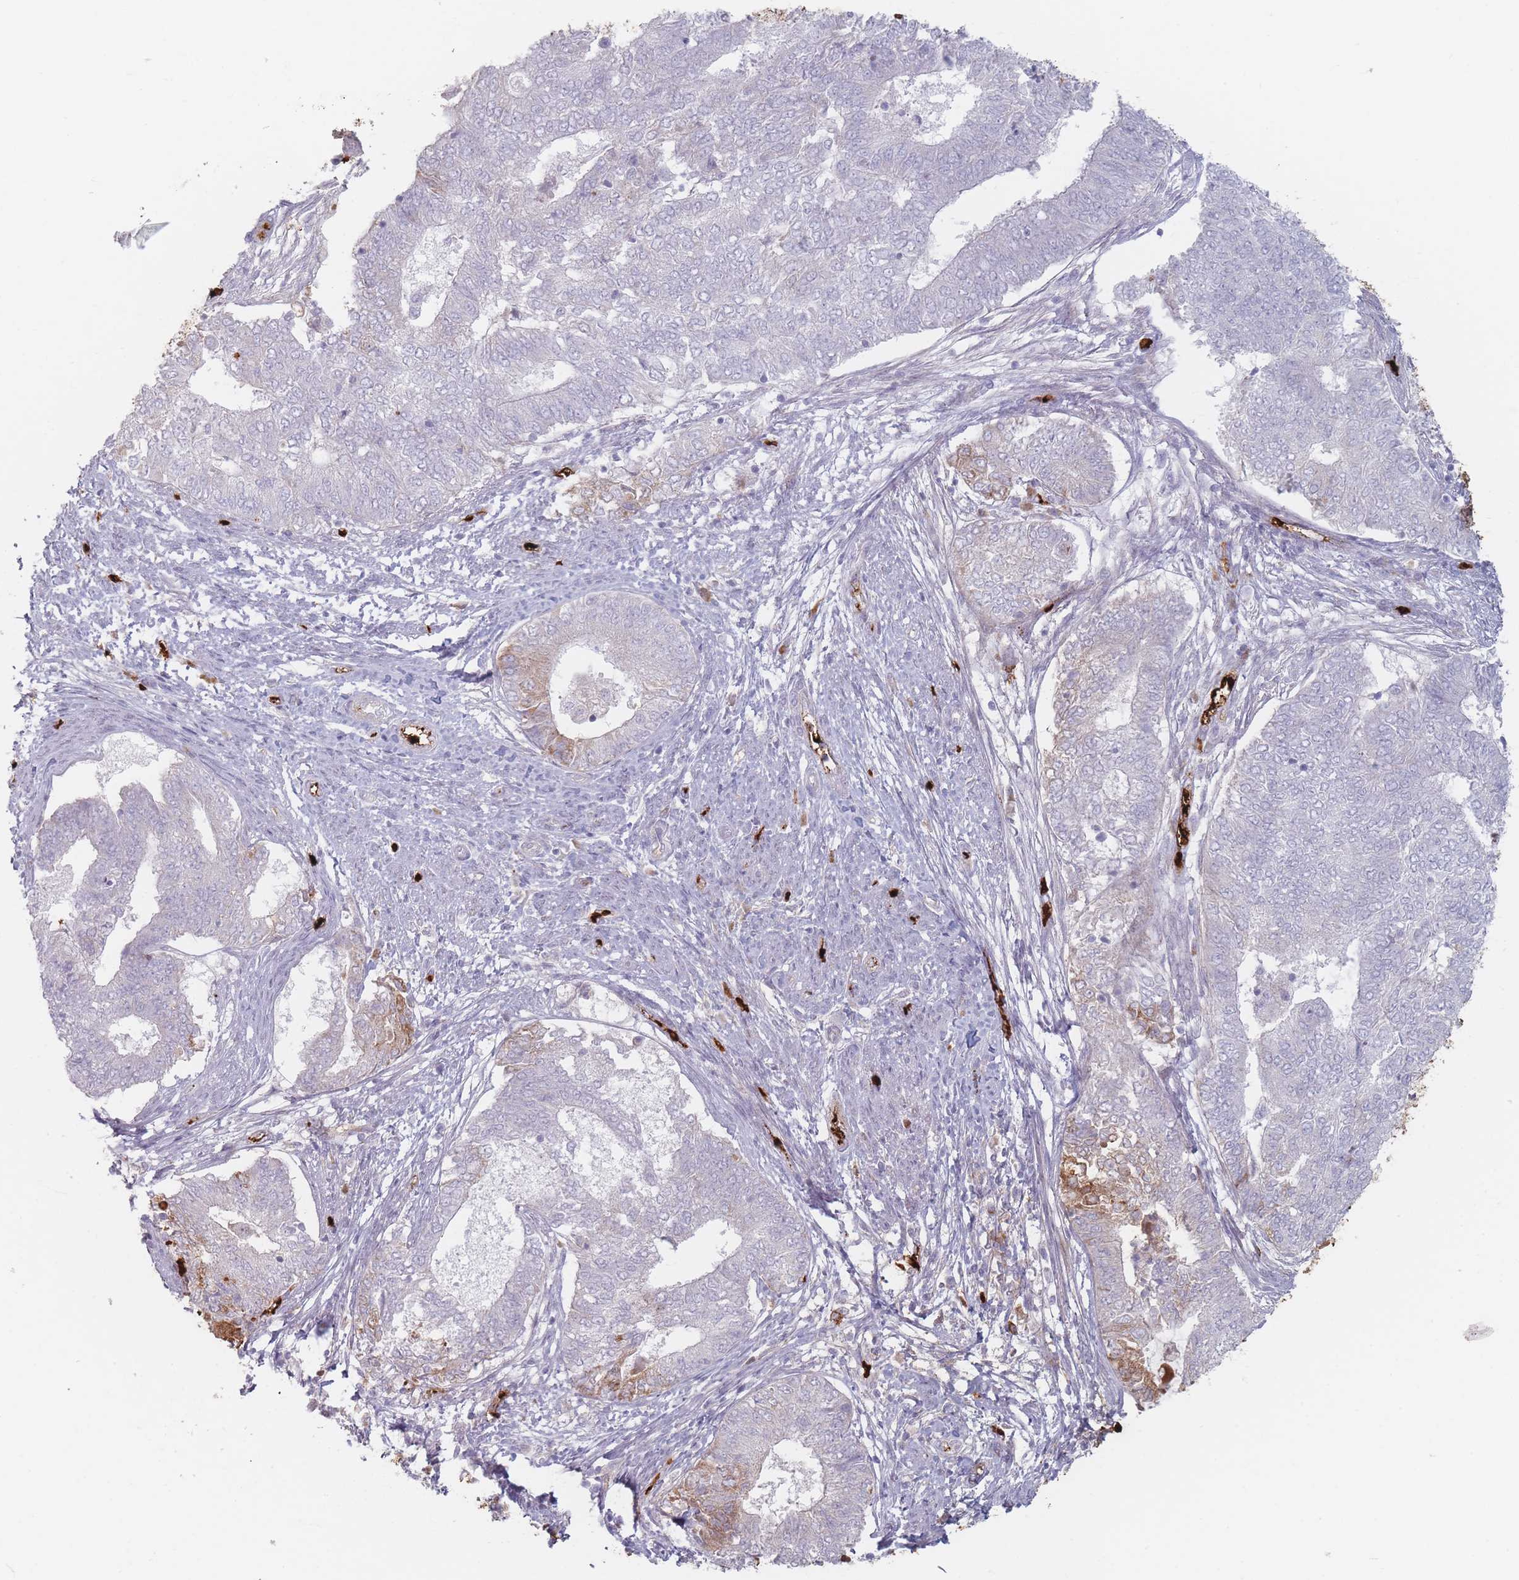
{"staining": {"intensity": "weak", "quantity": "<25%", "location": "cytoplasmic/membranous"}, "tissue": "endometrial cancer", "cell_type": "Tumor cells", "image_type": "cancer", "snomed": [{"axis": "morphology", "description": "Adenocarcinoma, NOS"}, {"axis": "topography", "description": "Endometrium"}], "caption": "Micrograph shows no significant protein positivity in tumor cells of adenocarcinoma (endometrial). The staining is performed using DAB (3,3'-diaminobenzidine) brown chromogen with nuclei counter-stained in using hematoxylin.", "gene": "SLC2A6", "patient": {"sex": "female", "age": 62}}